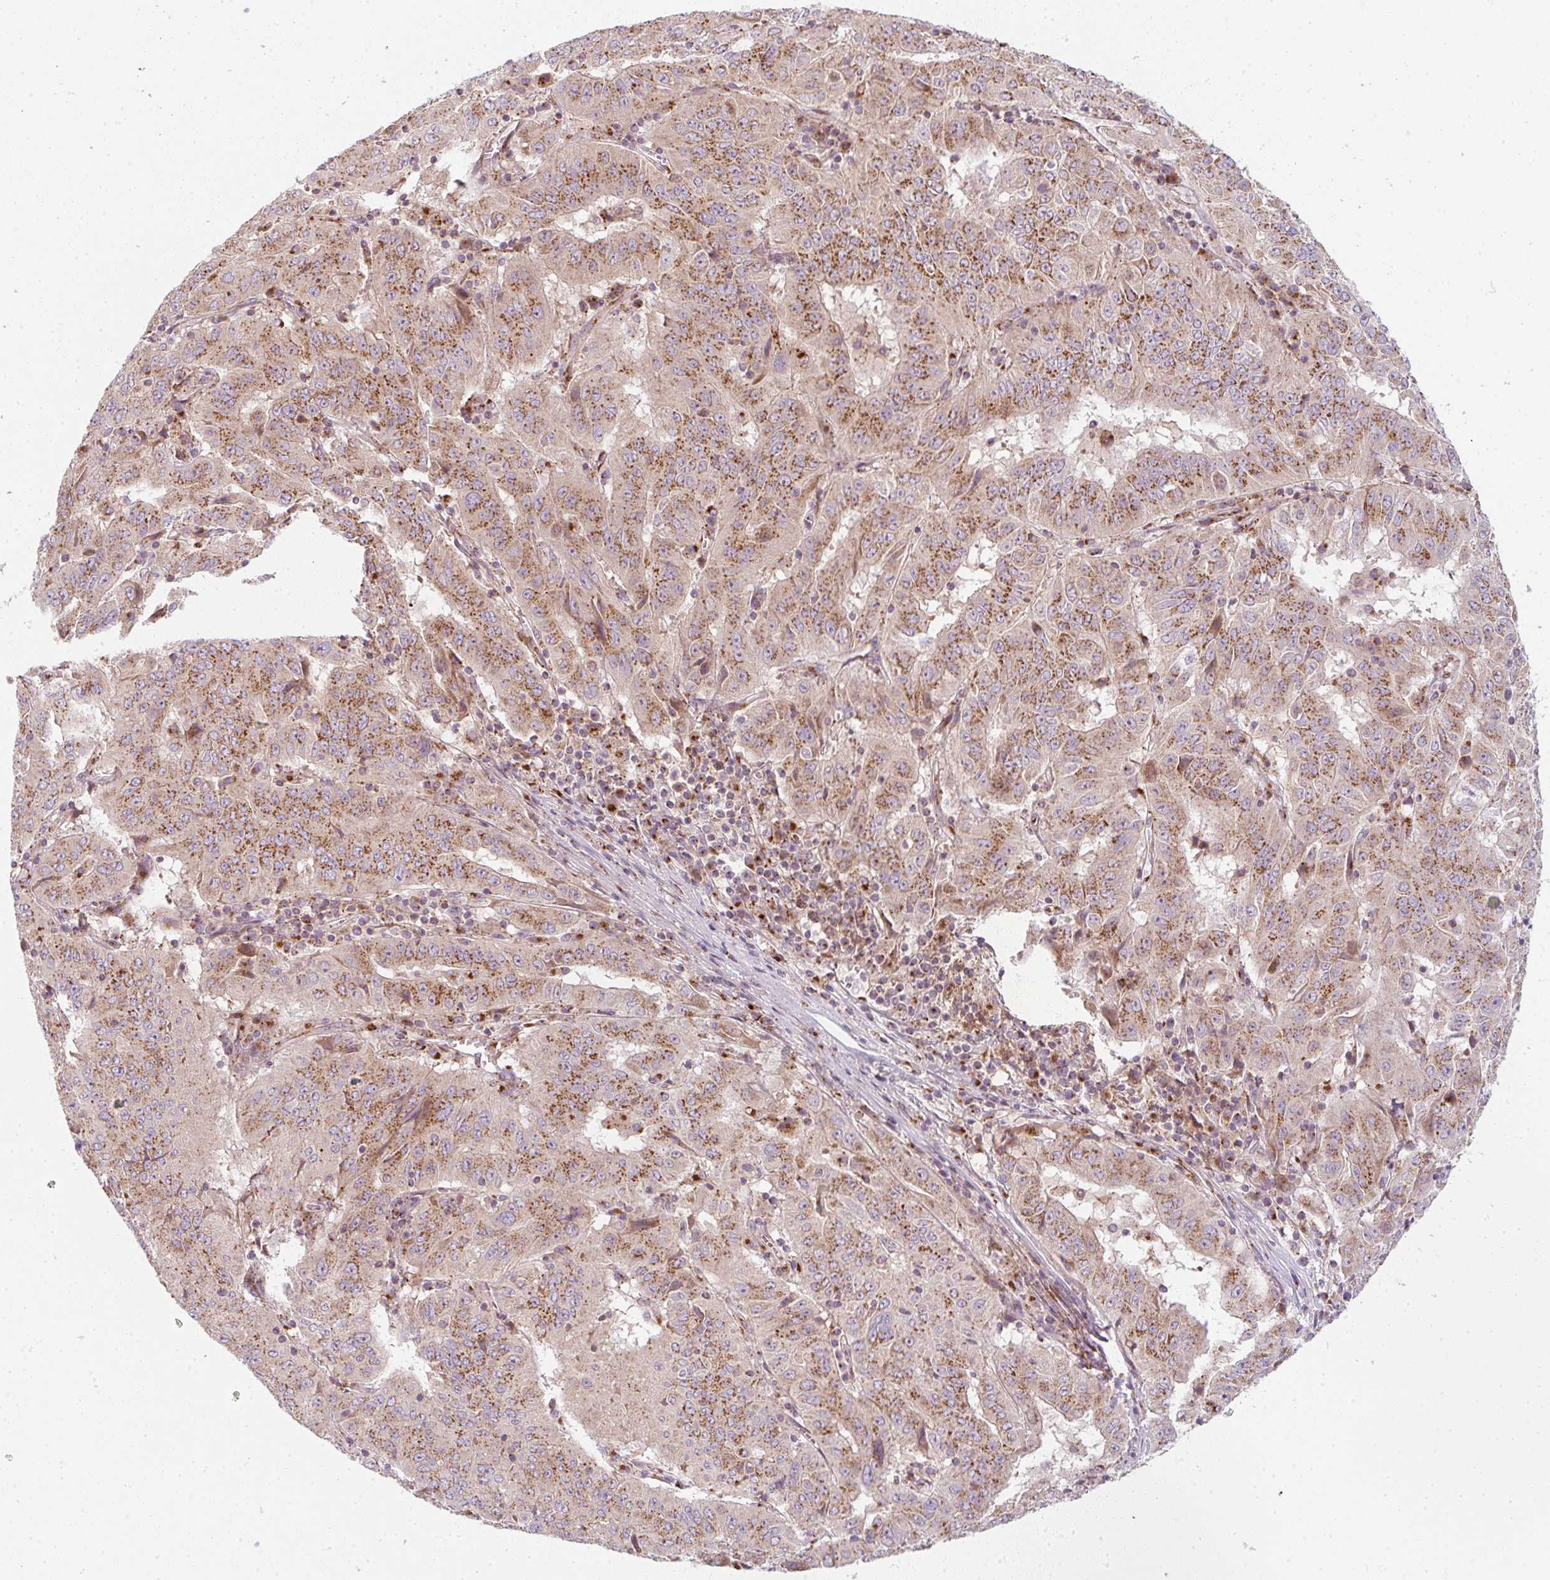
{"staining": {"intensity": "strong", "quantity": ">75%", "location": "cytoplasmic/membranous"}, "tissue": "pancreatic cancer", "cell_type": "Tumor cells", "image_type": "cancer", "snomed": [{"axis": "morphology", "description": "Adenocarcinoma, NOS"}, {"axis": "topography", "description": "Pancreas"}], "caption": "Strong cytoplasmic/membranous staining is present in approximately >75% of tumor cells in pancreatic adenocarcinoma. The staining was performed using DAB (3,3'-diaminobenzidine) to visualize the protein expression in brown, while the nuclei were stained in blue with hematoxylin (Magnification: 20x).", "gene": "GVQW3", "patient": {"sex": "male", "age": 63}}